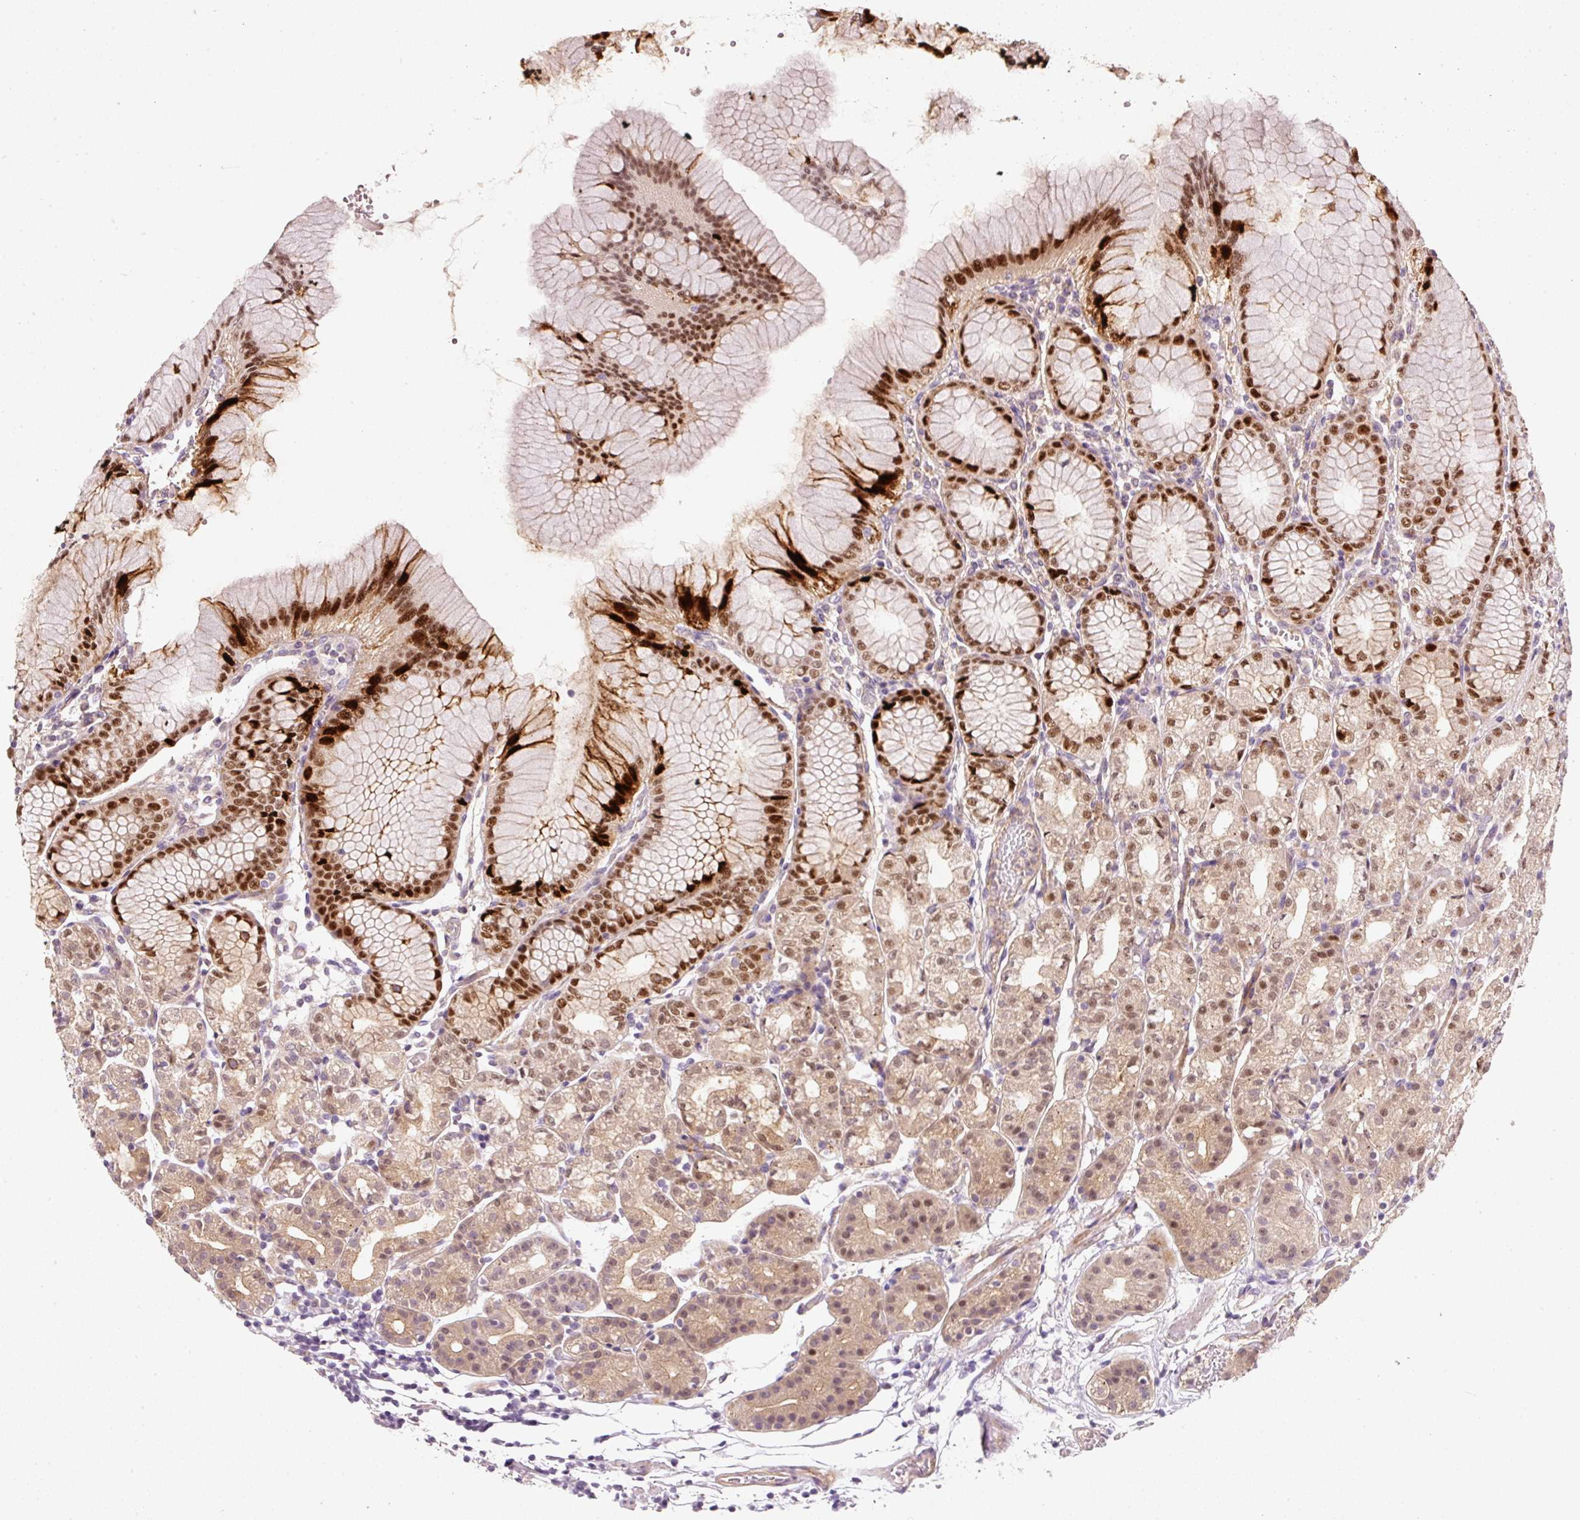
{"staining": {"intensity": "strong", "quantity": "25%-75%", "location": "cytoplasmic/membranous,nuclear"}, "tissue": "stomach", "cell_type": "Glandular cells", "image_type": "normal", "snomed": [{"axis": "morphology", "description": "Normal tissue, NOS"}, {"axis": "topography", "description": "Stomach"}], "caption": "A high-resolution histopathology image shows immunohistochemistry staining of normal stomach, which demonstrates strong cytoplasmic/membranous,nuclear positivity in about 25%-75% of glandular cells. The protein of interest is shown in brown color, while the nuclei are stained blue.", "gene": "TIRAP", "patient": {"sex": "female", "age": 57}}